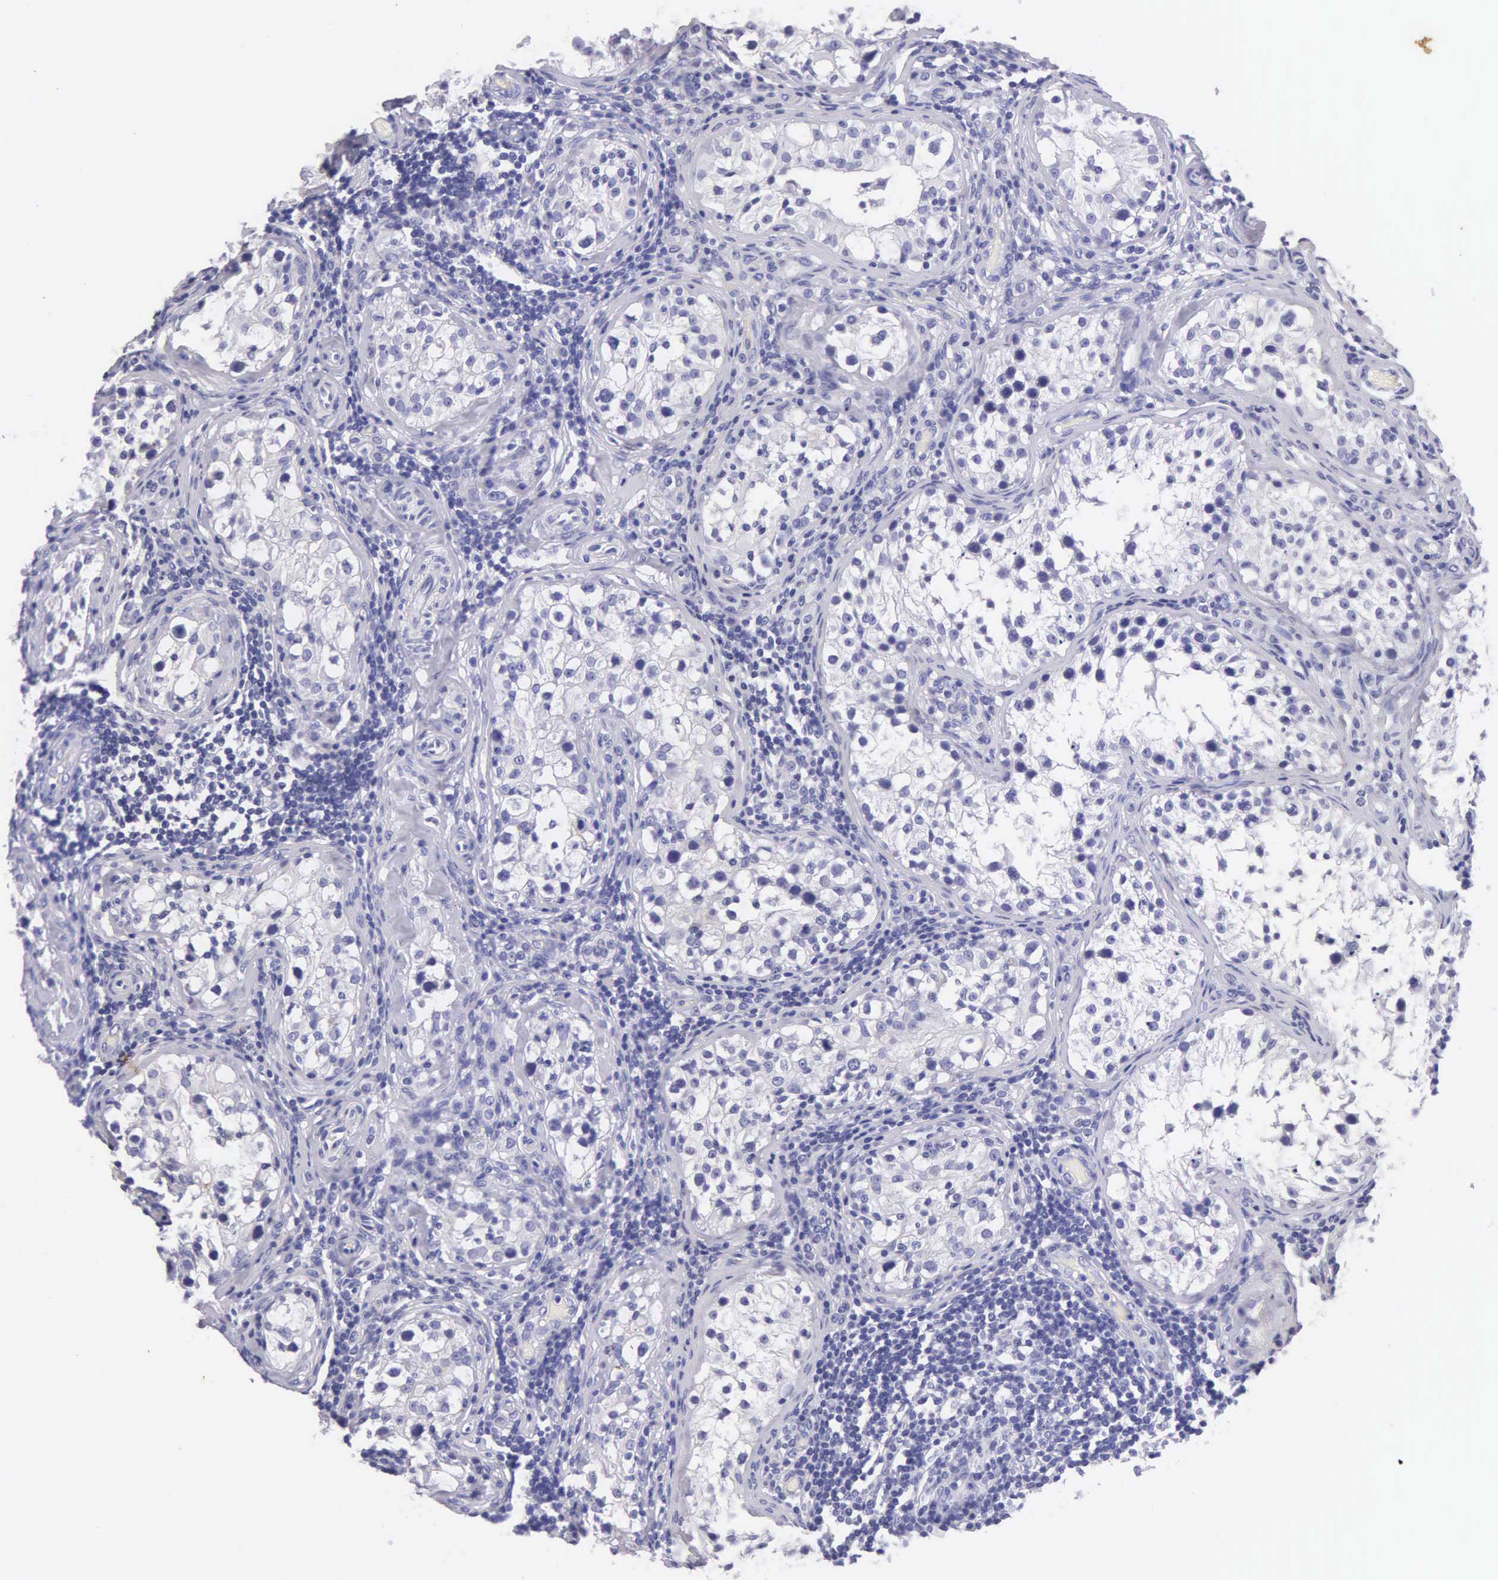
{"staining": {"intensity": "negative", "quantity": "none", "location": "none"}, "tissue": "testis", "cell_type": "Cells in seminiferous ducts", "image_type": "normal", "snomed": [{"axis": "morphology", "description": "Normal tissue, NOS"}, {"axis": "topography", "description": "Testis"}], "caption": "High power microscopy micrograph of an immunohistochemistry (IHC) histopathology image of benign testis, revealing no significant staining in cells in seminiferous ducts.", "gene": "KRT17", "patient": {"sex": "male", "age": 24}}